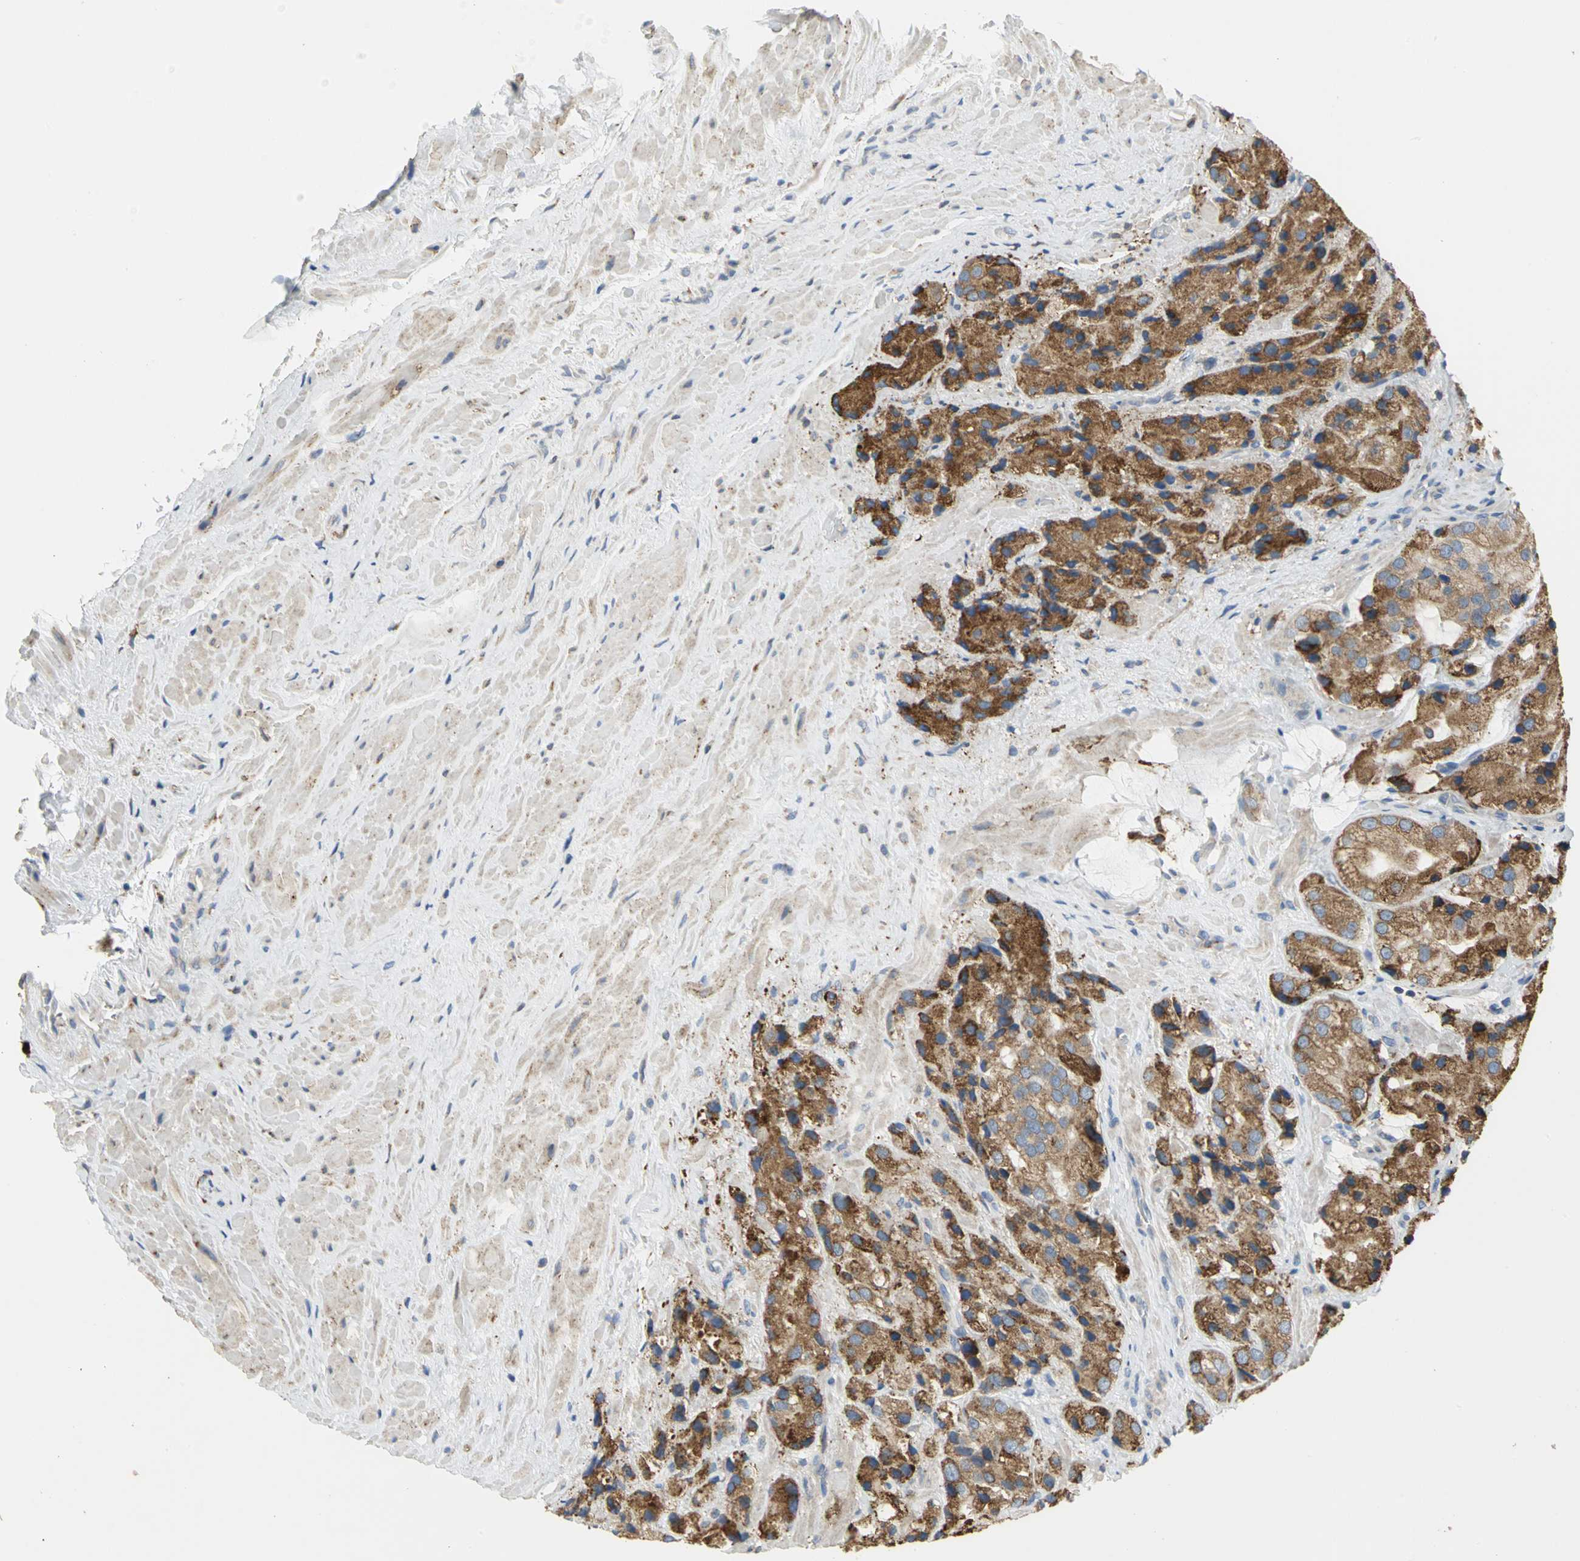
{"staining": {"intensity": "strong", "quantity": ">75%", "location": "cytoplasmic/membranous"}, "tissue": "prostate cancer", "cell_type": "Tumor cells", "image_type": "cancer", "snomed": [{"axis": "morphology", "description": "Adenocarcinoma, High grade"}, {"axis": "topography", "description": "Prostate"}], "caption": "High-power microscopy captured an immunohistochemistry histopathology image of prostate cancer, revealing strong cytoplasmic/membranous expression in about >75% of tumor cells. (DAB IHC with brightfield microscopy, high magnification).", "gene": "SDF2L1", "patient": {"sex": "male", "age": 70}}